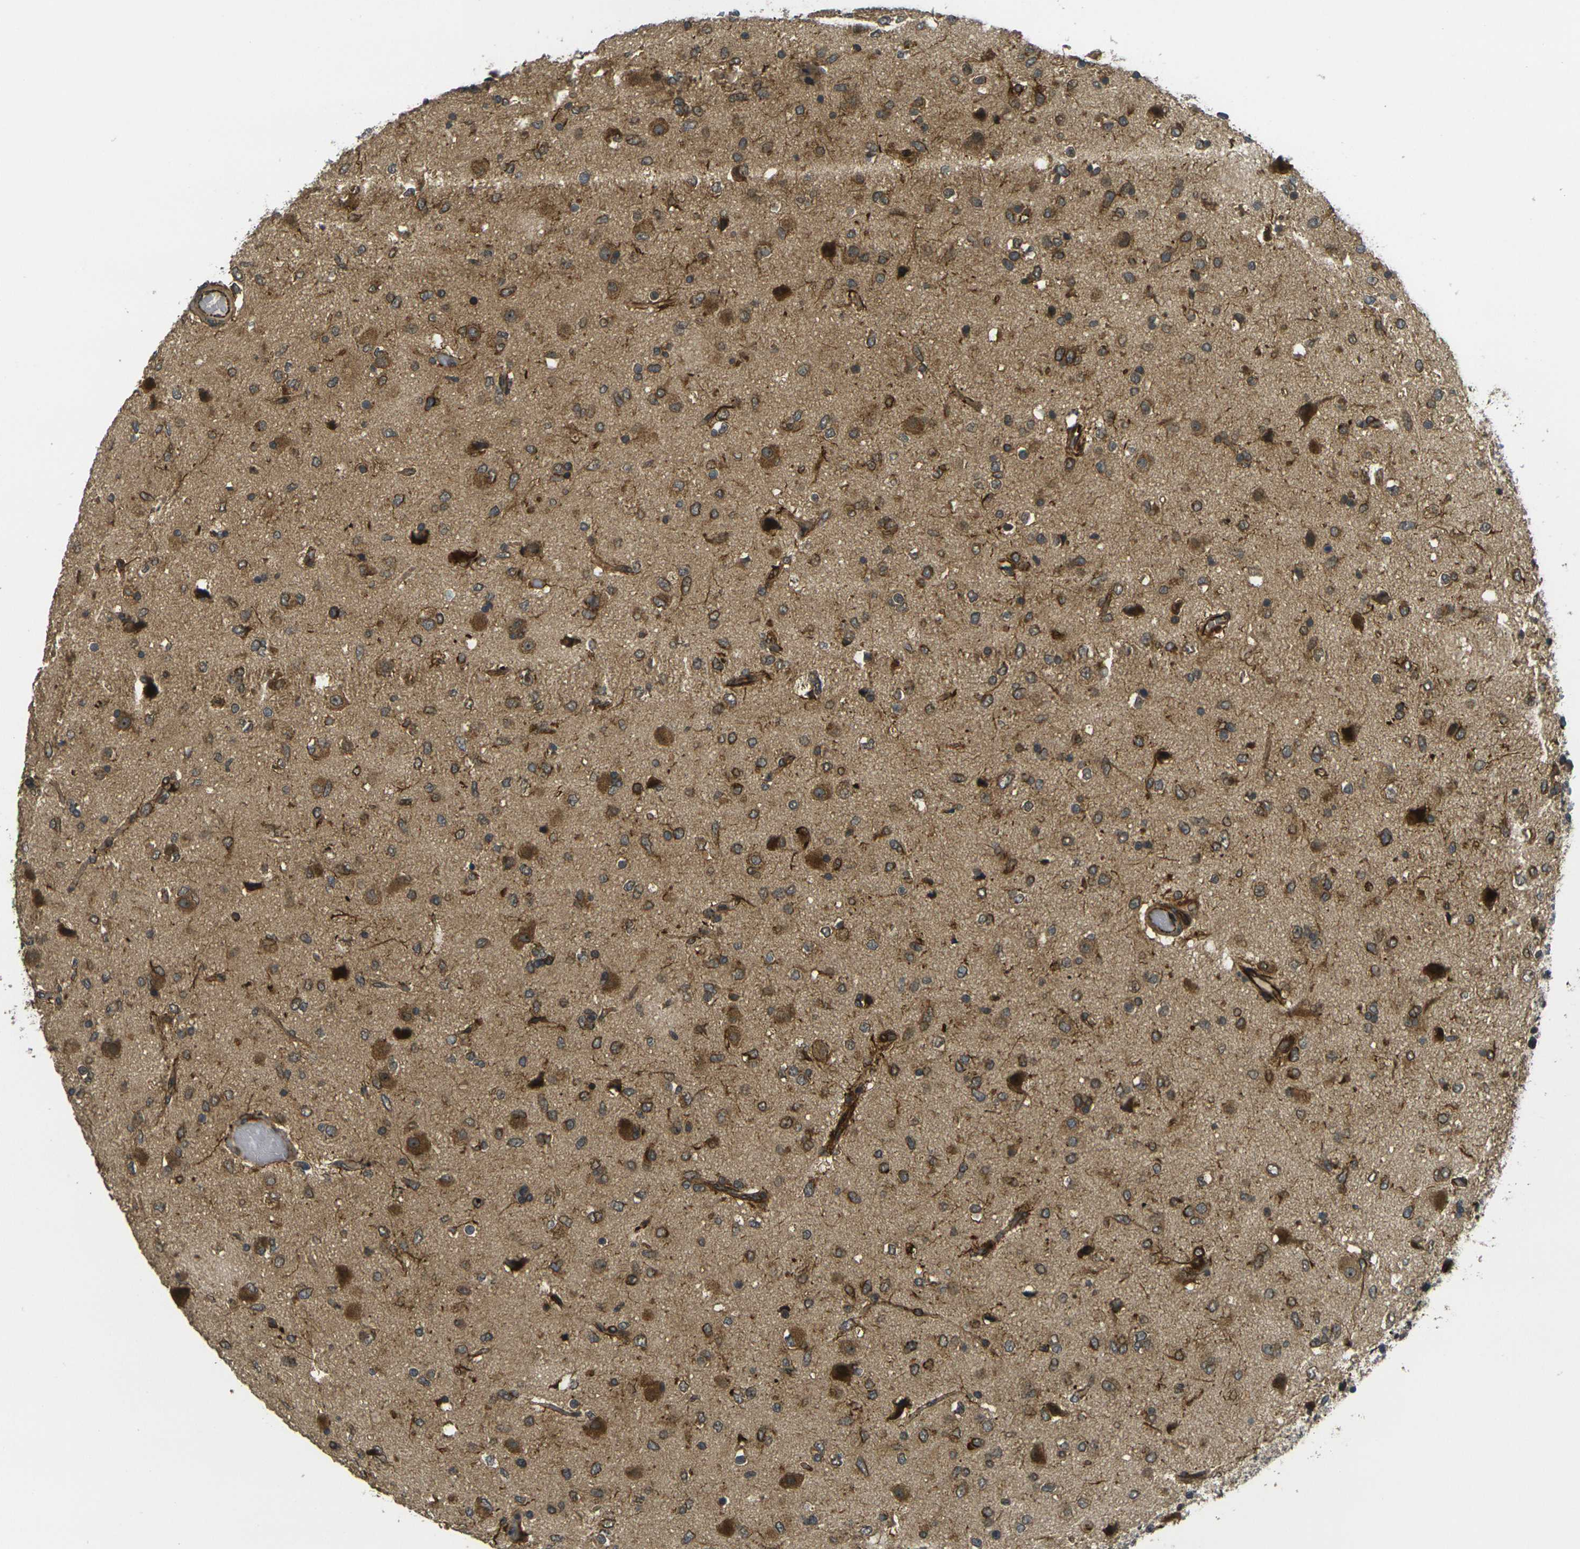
{"staining": {"intensity": "strong", "quantity": ">75%", "location": "cytoplasmic/membranous"}, "tissue": "glioma", "cell_type": "Tumor cells", "image_type": "cancer", "snomed": [{"axis": "morphology", "description": "Glioma, malignant, Low grade"}, {"axis": "topography", "description": "Brain"}], "caption": "Glioma stained with IHC displays strong cytoplasmic/membranous expression in about >75% of tumor cells. (DAB (3,3'-diaminobenzidine) IHC with brightfield microscopy, high magnification).", "gene": "FUT11", "patient": {"sex": "male", "age": 77}}